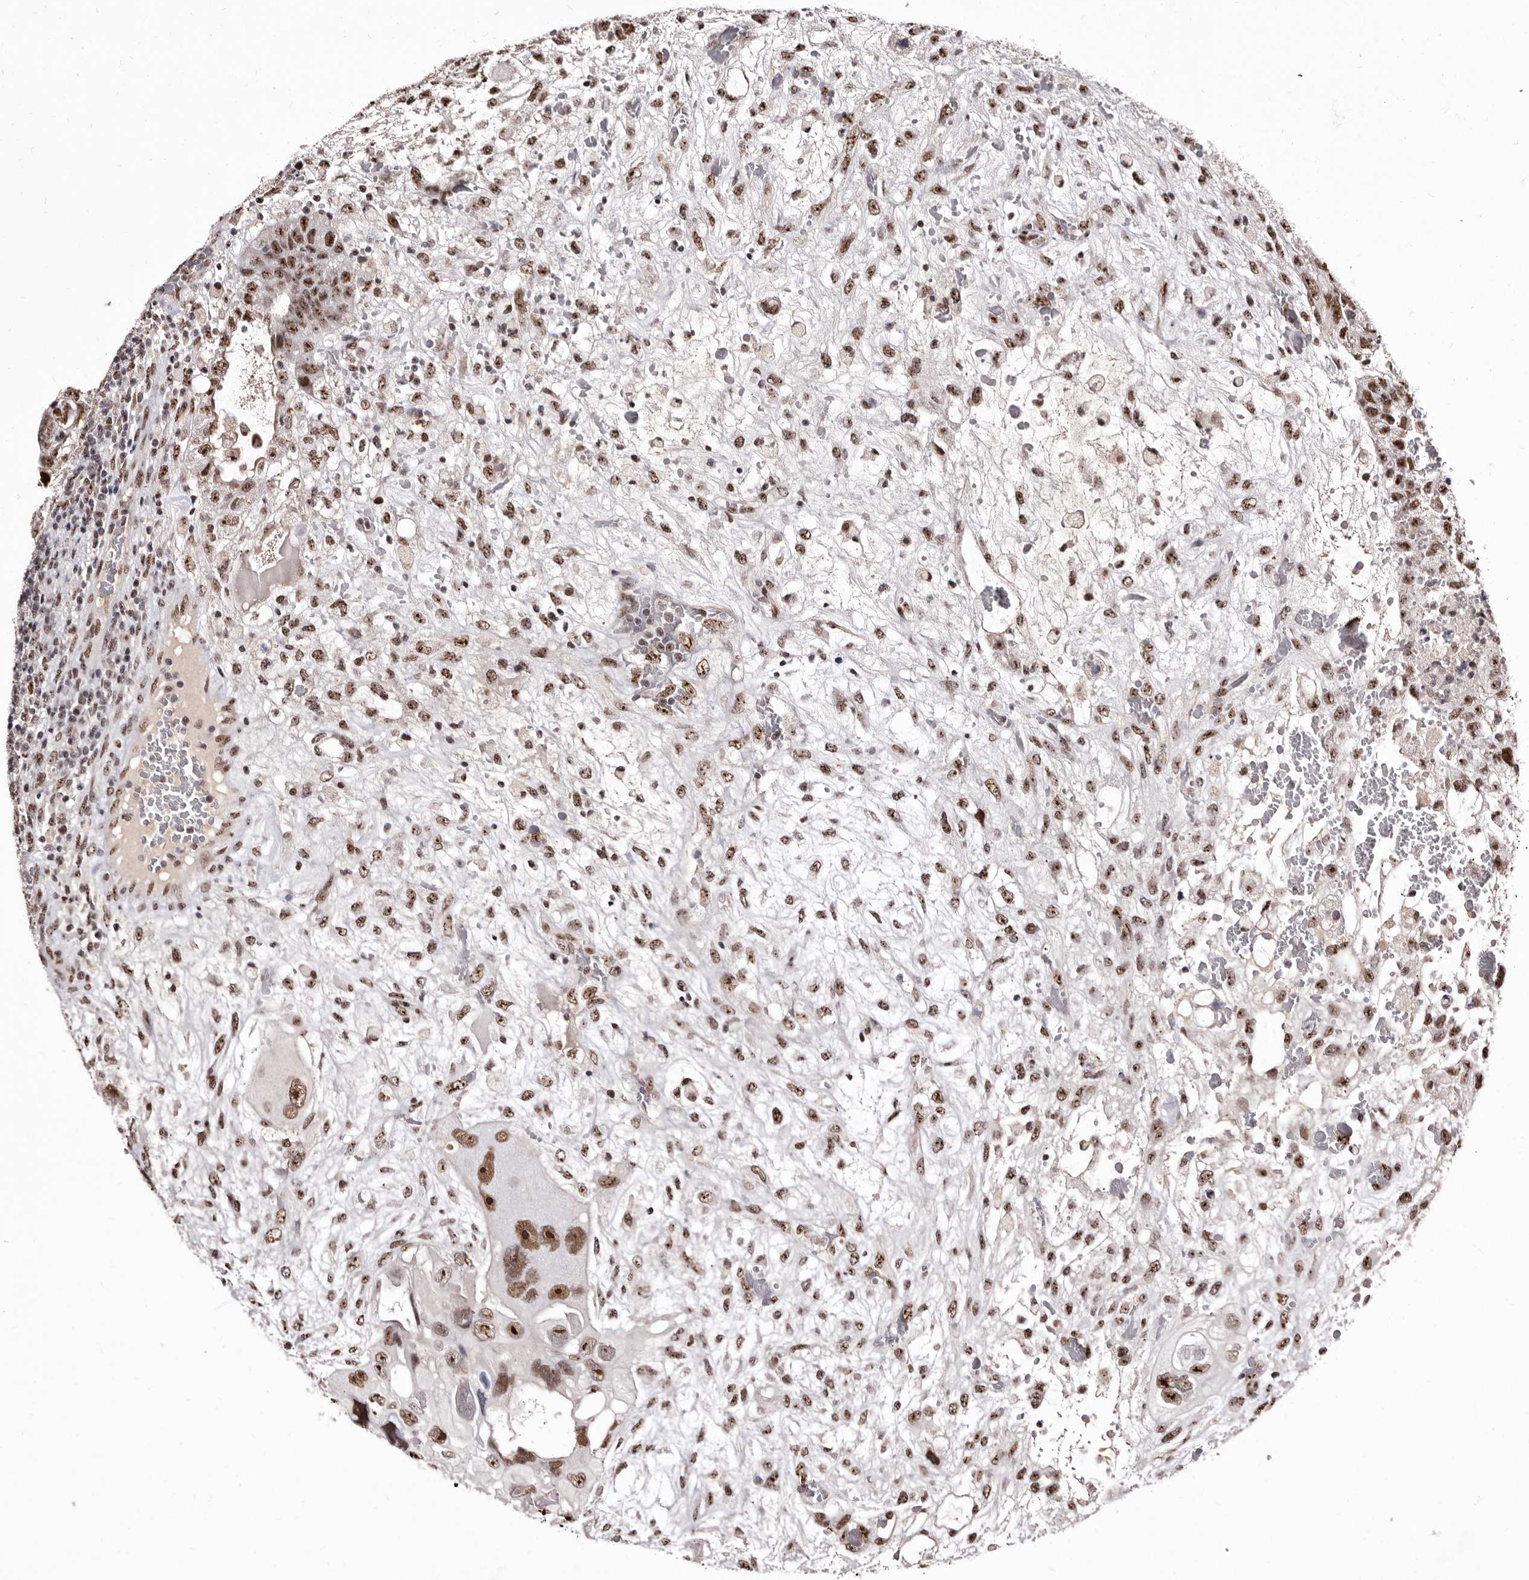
{"staining": {"intensity": "moderate", "quantity": ">75%", "location": "nuclear"}, "tissue": "testis cancer", "cell_type": "Tumor cells", "image_type": "cancer", "snomed": [{"axis": "morphology", "description": "Carcinoma, Embryonal, NOS"}, {"axis": "topography", "description": "Testis"}], "caption": "Testis embryonal carcinoma stained with a protein marker exhibits moderate staining in tumor cells.", "gene": "ANAPC11", "patient": {"sex": "male", "age": 36}}